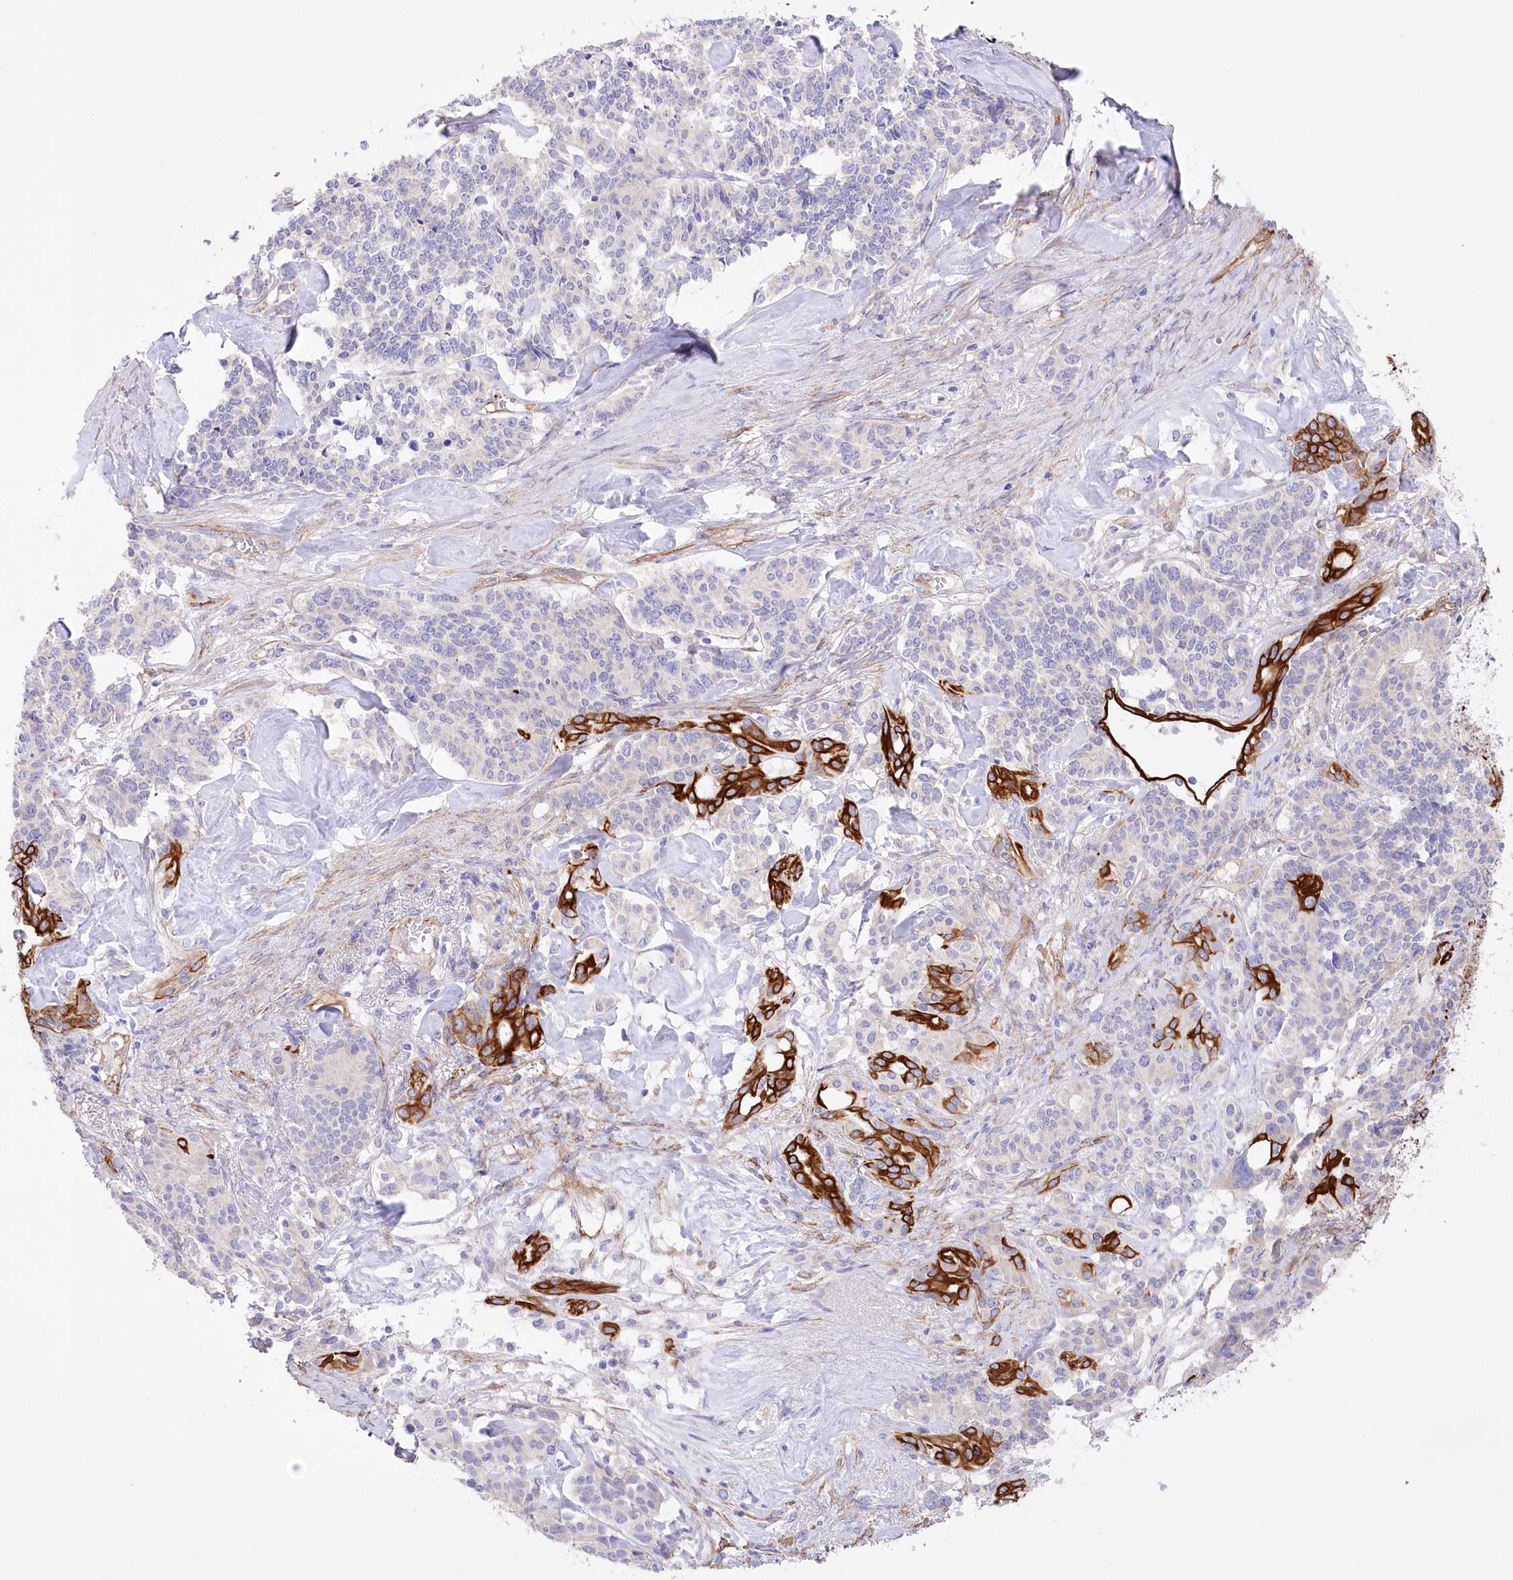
{"staining": {"intensity": "strong", "quantity": "<25%", "location": "cytoplasmic/membranous"}, "tissue": "pancreatic cancer", "cell_type": "Tumor cells", "image_type": "cancer", "snomed": [{"axis": "morphology", "description": "Adenocarcinoma, NOS"}, {"axis": "topography", "description": "Pancreas"}], "caption": "Protein expression analysis of pancreatic cancer displays strong cytoplasmic/membranous staining in approximately <25% of tumor cells. The staining was performed using DAB to visualize the protein expression in brown, while the nuclei were stained in blue with hematoxylin (Magnification: 20x).", "gene": "SLC39A10", "patient": {"sex": "female", "age": 74}}